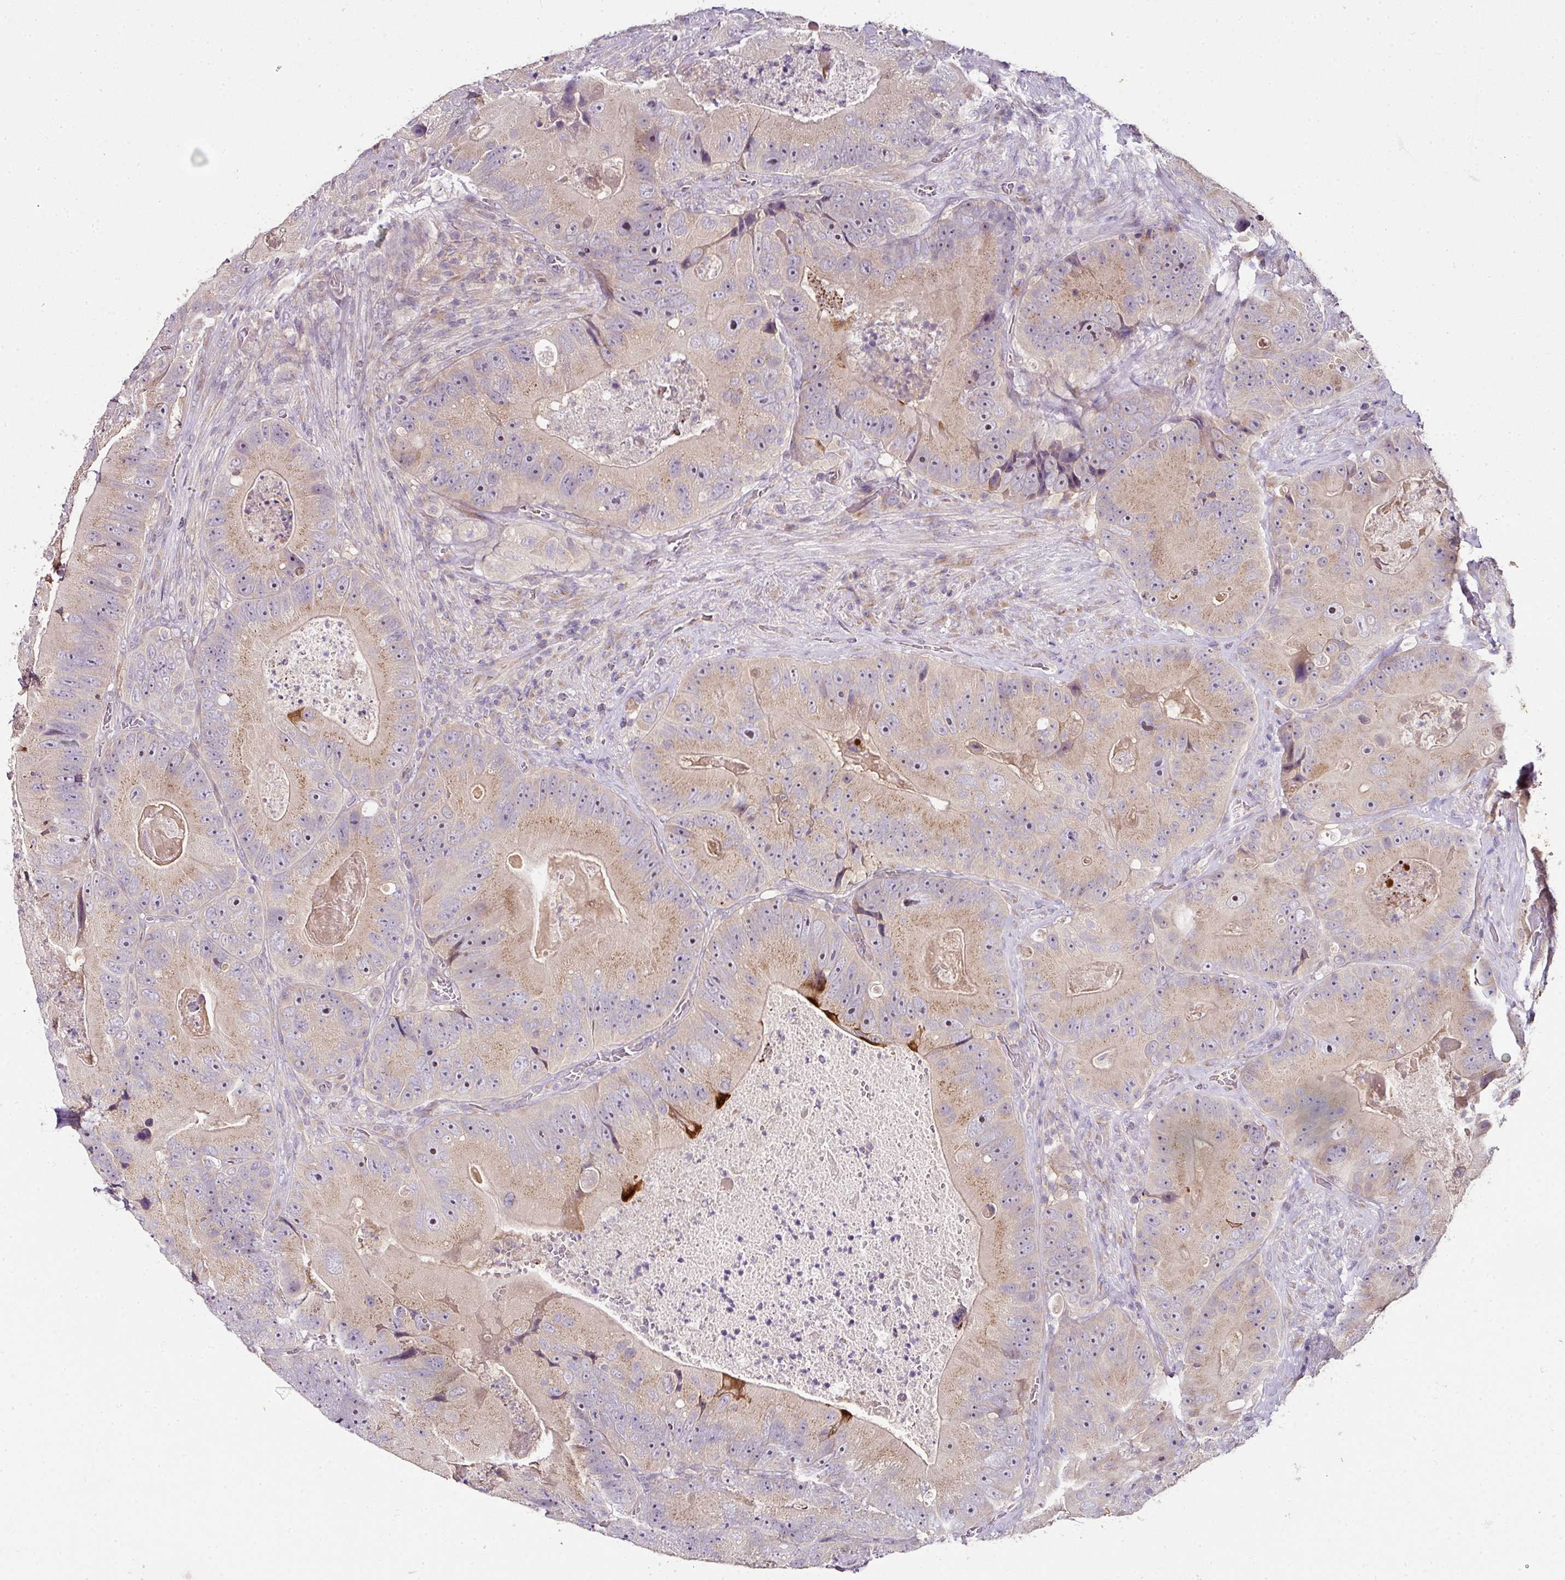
{"staining": {"intensity": "moderate", "quantity": "25%-75%", "location": "cytoplasmic/membranous"}, "tissue": "colorectal cancer", "cell_type": "Tumor cells", "image_type": "cancer", "snomed": [{"axis": "morphology", "description": "Adenocarcinoma, NOS"}, {"axis": "topography", "description": "Colon"}], "caption": "Human colorectal cancer stained for a protein (brown) shows moderate cytoplasmic/membranous positive expression in about 25%-75% of tumor cells.", "gene": "SKIC2", "patient": {"sex": "female", "age": 86}}